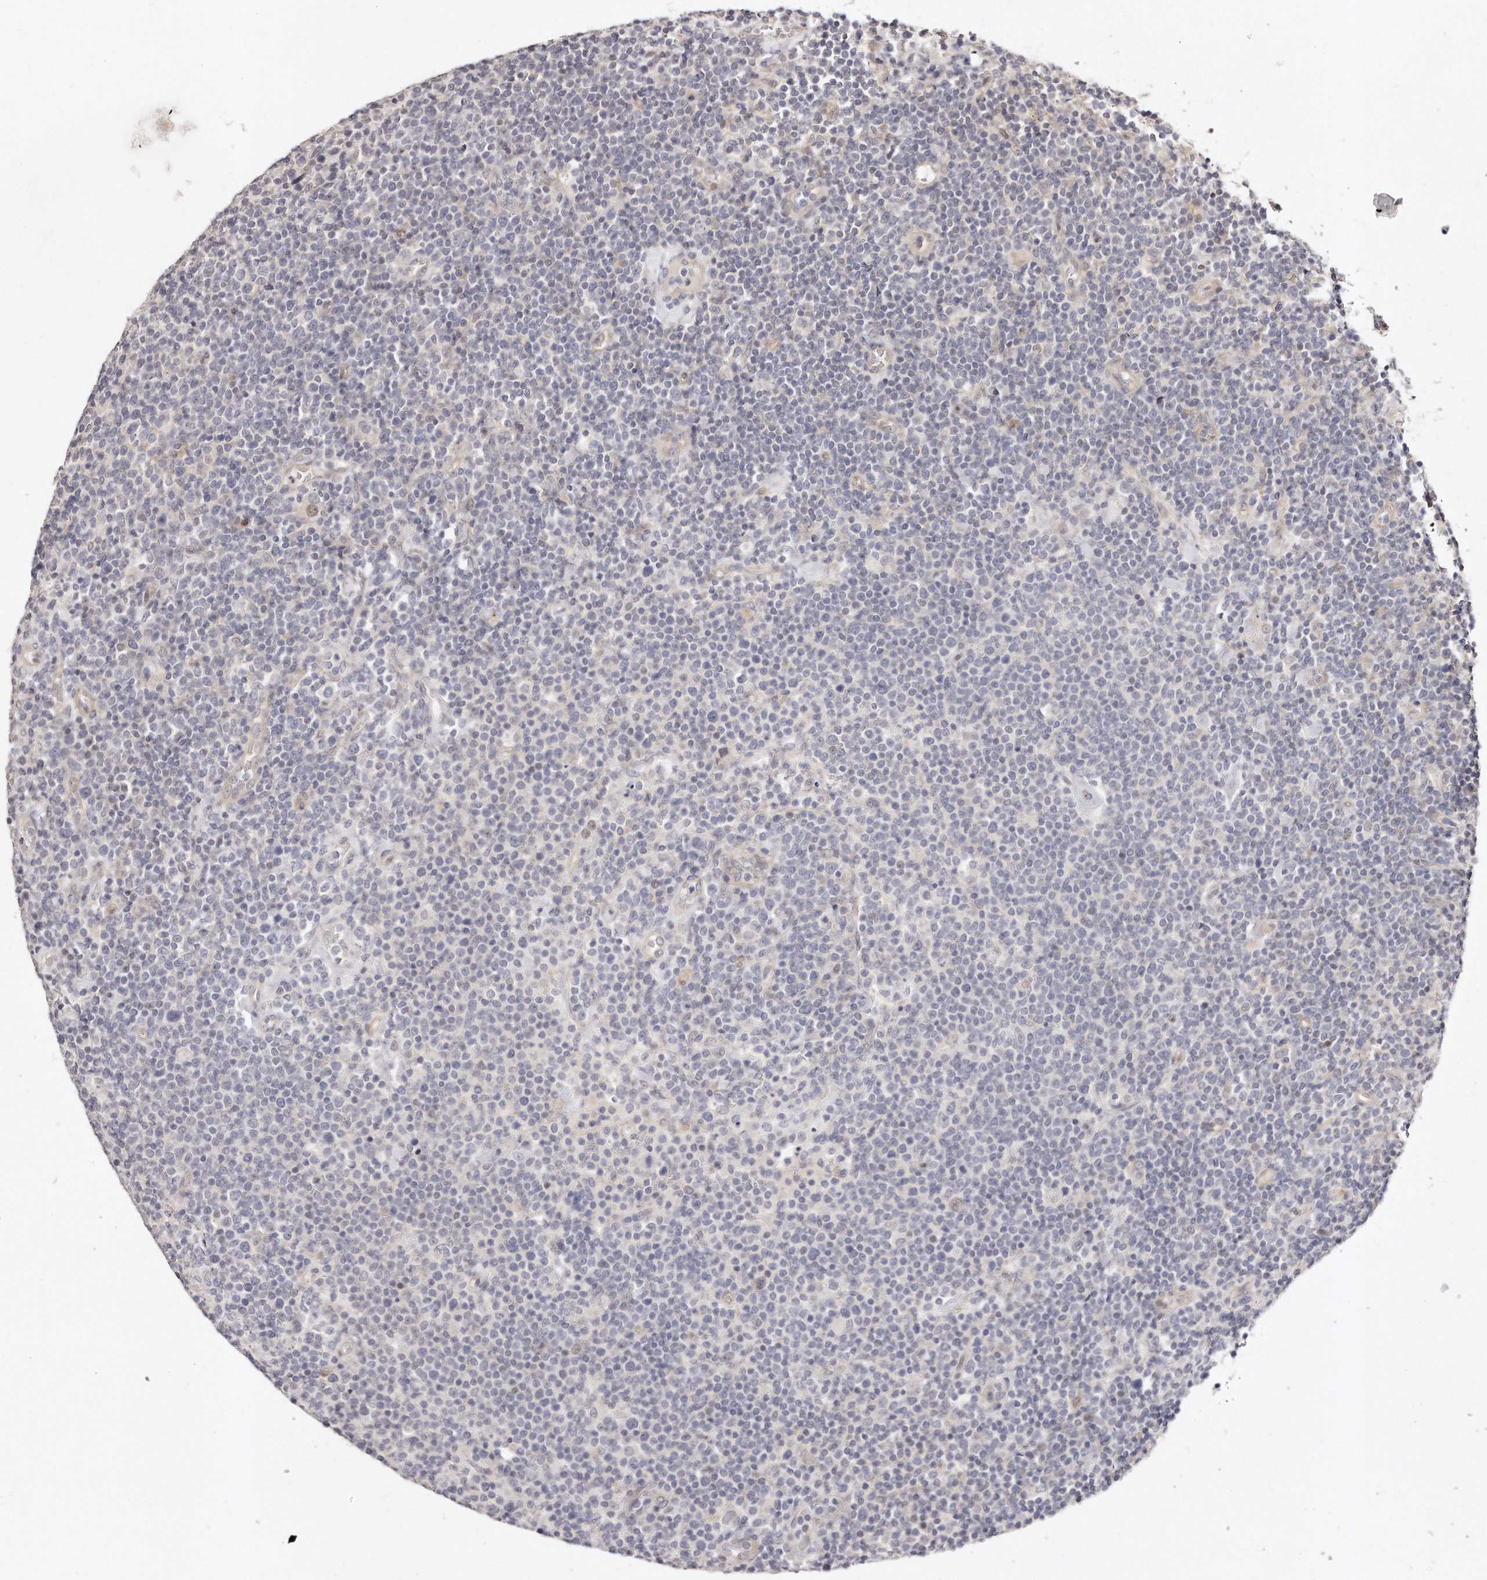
{"staining": {"intensity": "negative", "quantity": "none", "location": "none"}, "tissue": "lymphoma", "cell_type": "Tumor cells", "image_type": "cancer", "snomed": [{"axis": "morphology", "description": "Malignant lymphoma, non-Hodgkin's type, High grade"}, {"axis": "topography", "description": "Lymph node"}], "caption": "A histopathology image of human high-grade malignant lymphoma, non-Hodgkin's type is negative for staining in tumor cells.", "gene": "CASZ1", "patient": {"sex": "male", "age": 61}}